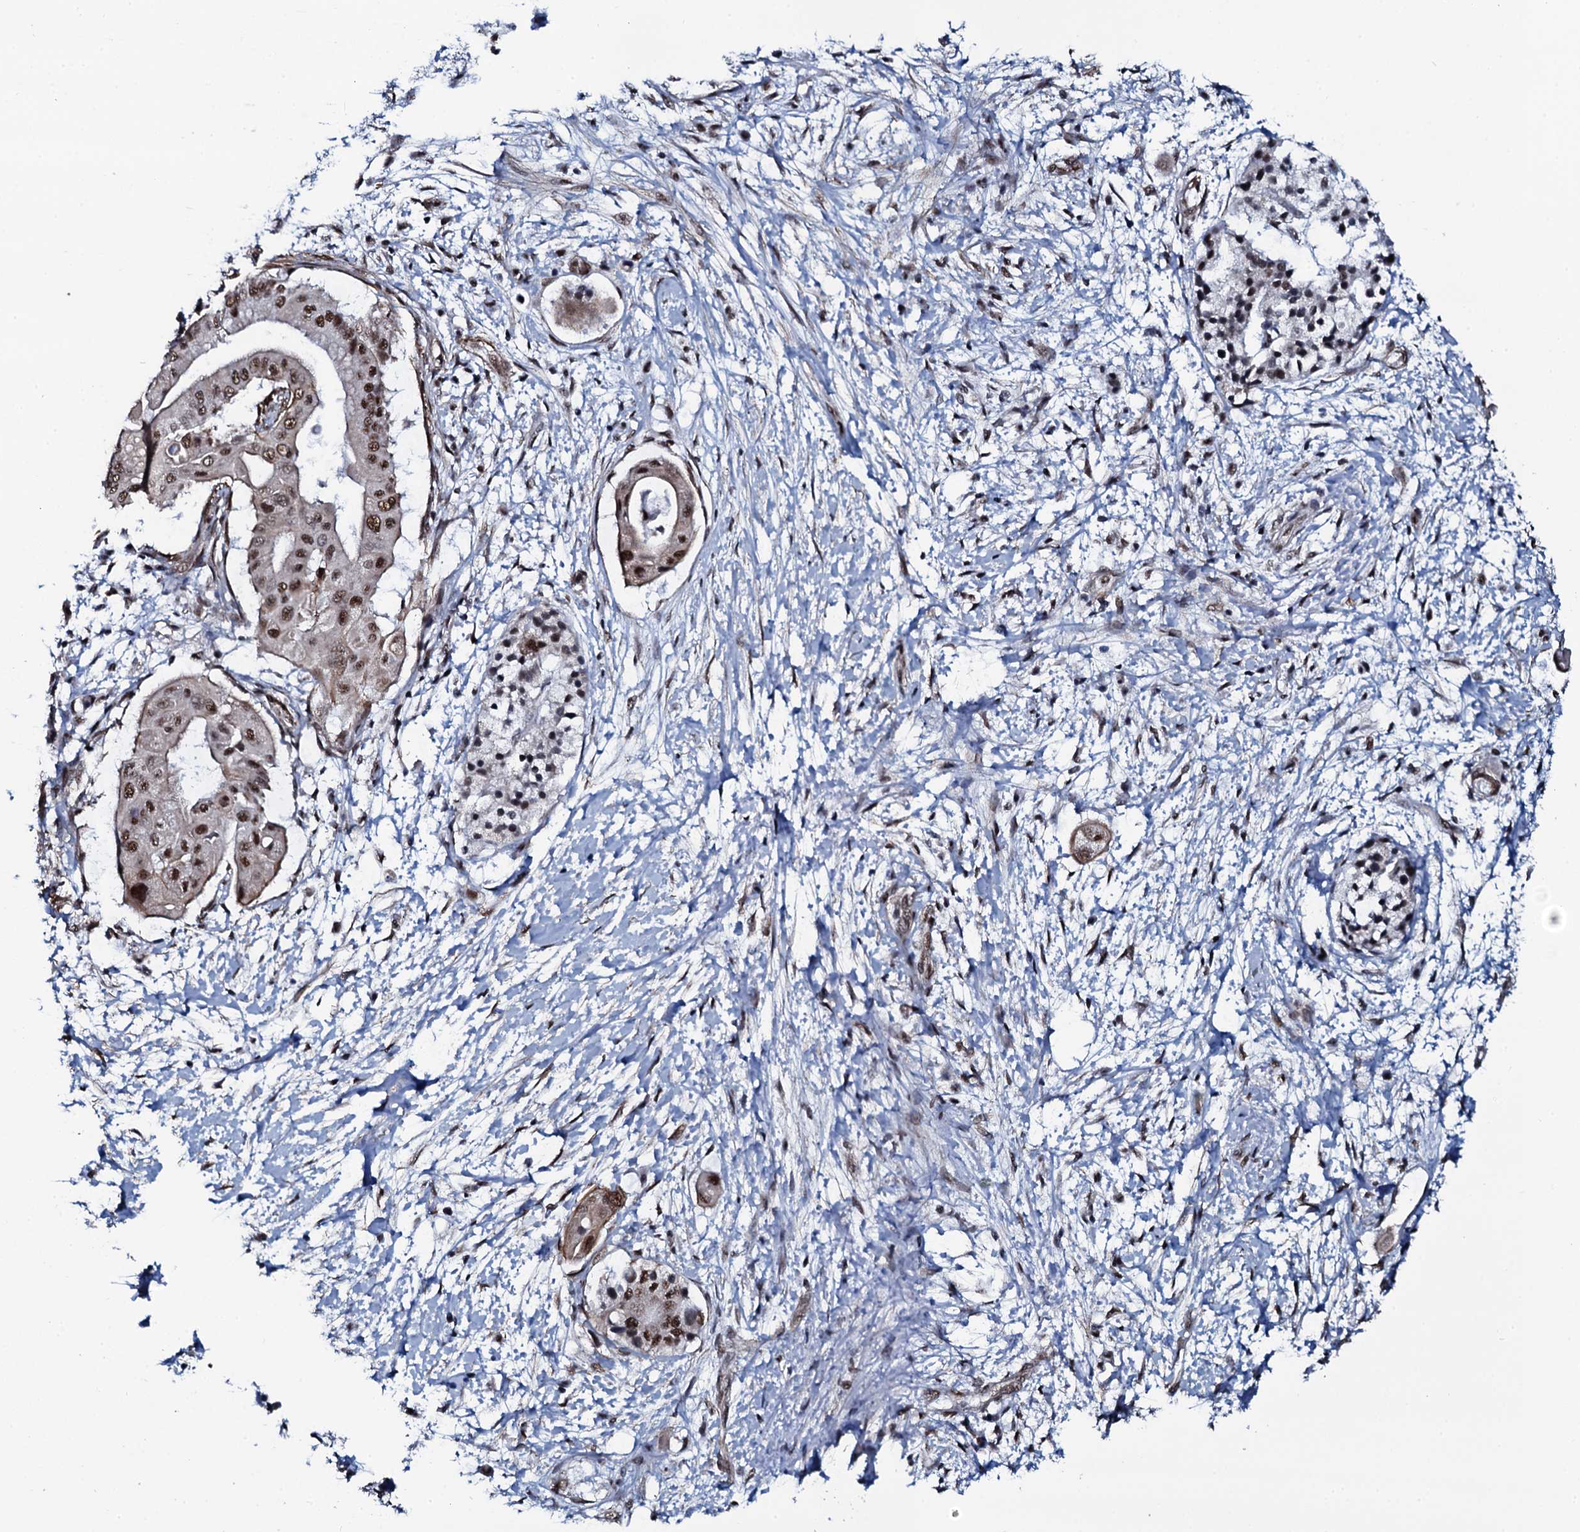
{"staining": {"intensity": "moderate", "quantity": ">75%", "location": "nuclear"}, "tissue": "pancreatic cancer", "cell_type": "Tumor cells", "image_type": "cancer", "snomed": [{"axis": "morphology", "description": "Adenocarcinoma, NOS"}, {"axis": "topography", "description": "Pancreas"}], "caption": "This is a micrograph of immunohistochemistry (IHC) staining of adenocarcinoma (pancreatic), which shows moderate staining in the nuclear of tumor cells.", "gene": "CWC15", "patient": {"sex": "male", "age": 68}}